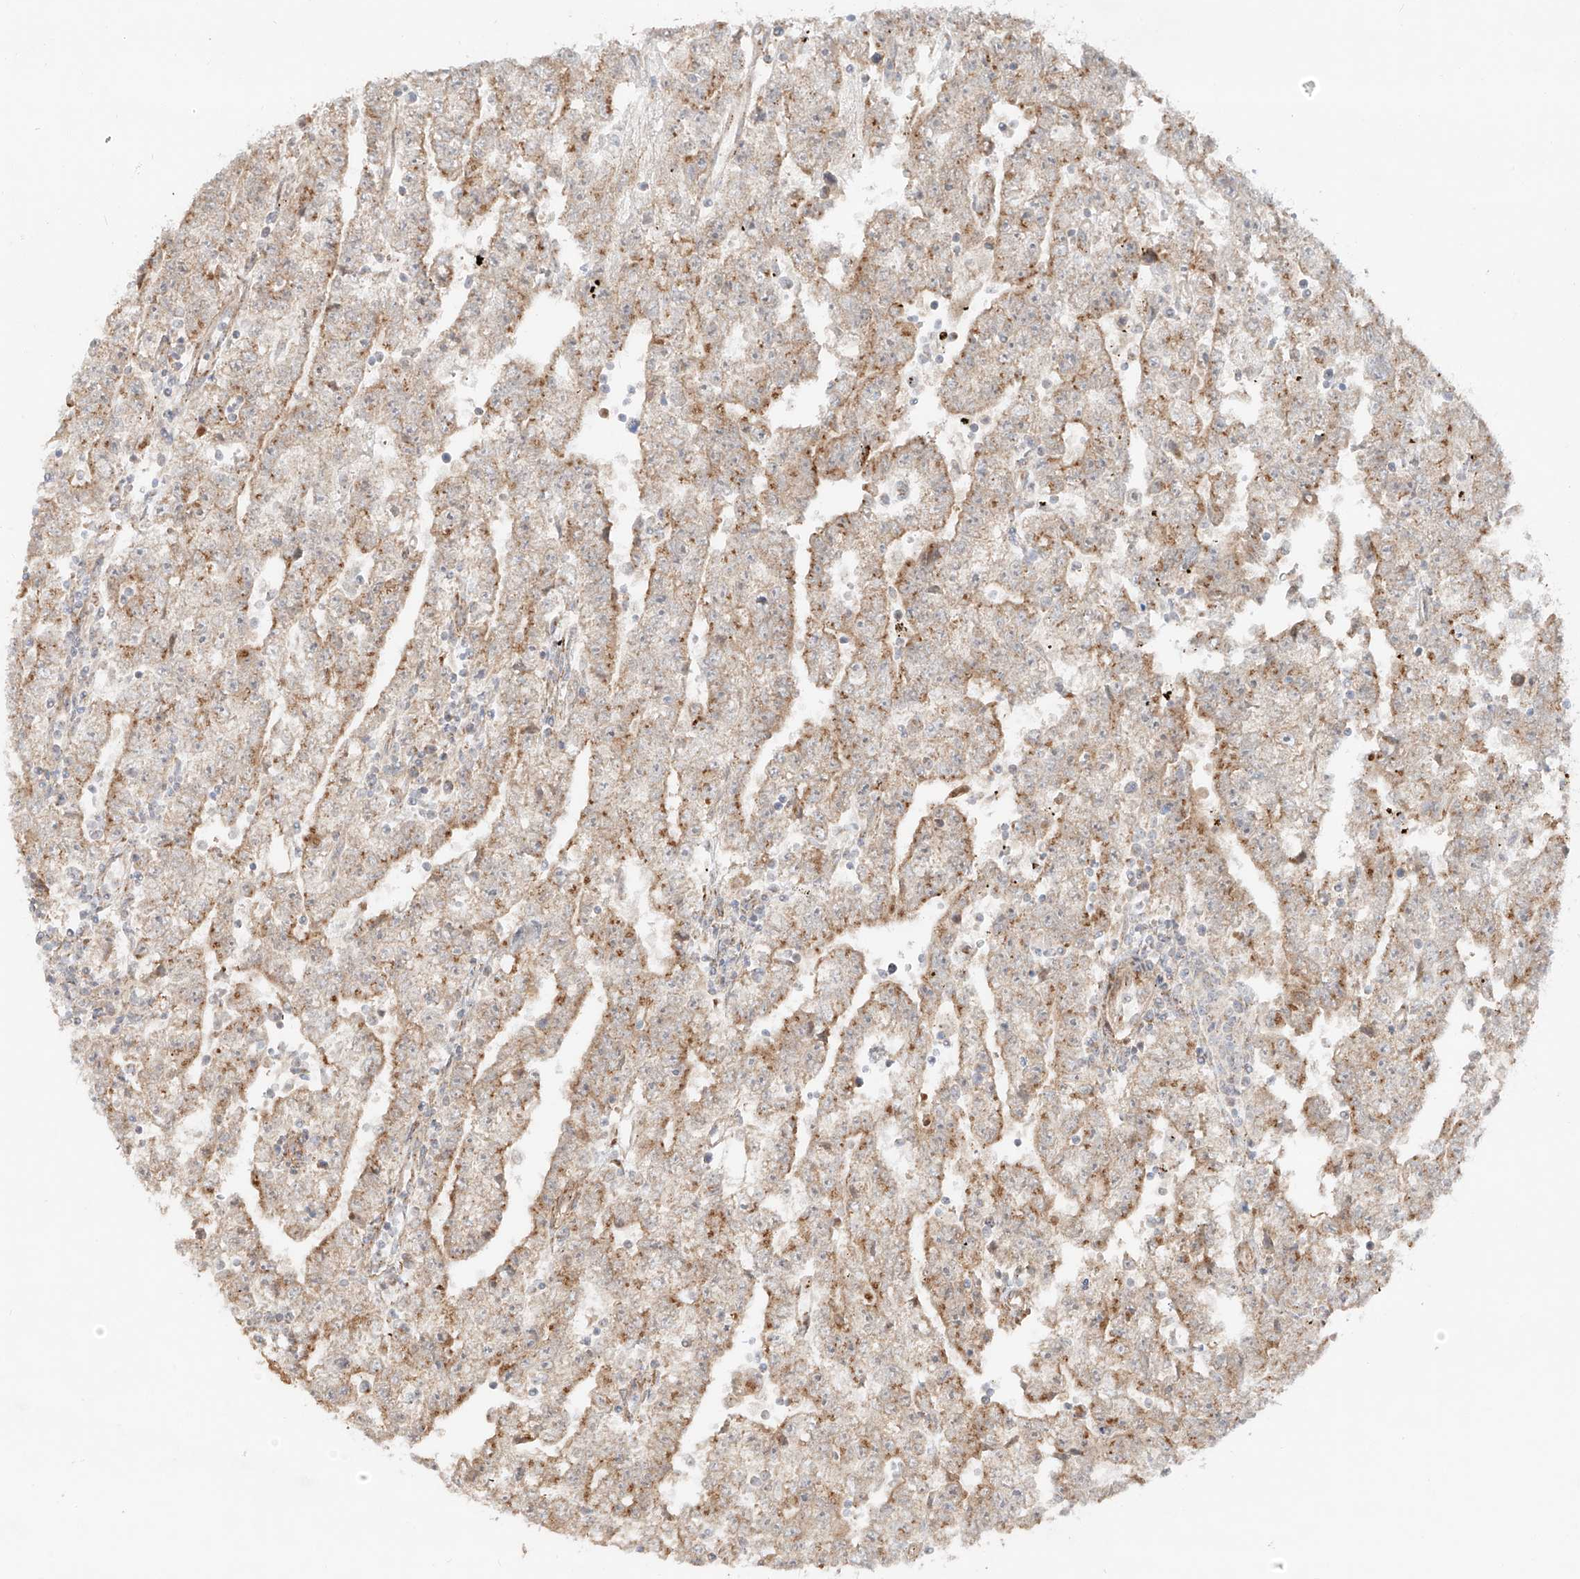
{"staining": {"intensity": "moderate", "quantity": ">75%", "location": "cytoplasmic/membranous"}, "tissue": "testis cancer", "cell_type": "Tumor cells", "image_type": "cancer", "snomed": [{"axis": "morphology", "description": "Carcinoma, Embryonal, NOS"}, {"axis": "topography", "description": "Testis"}], "caption": "Testis embryonal carcinoma stained with a protein marker shows moderate staining in tumor cells.", "gene": "ZNF287", "patient": {"sex": "male", "age": 25}}